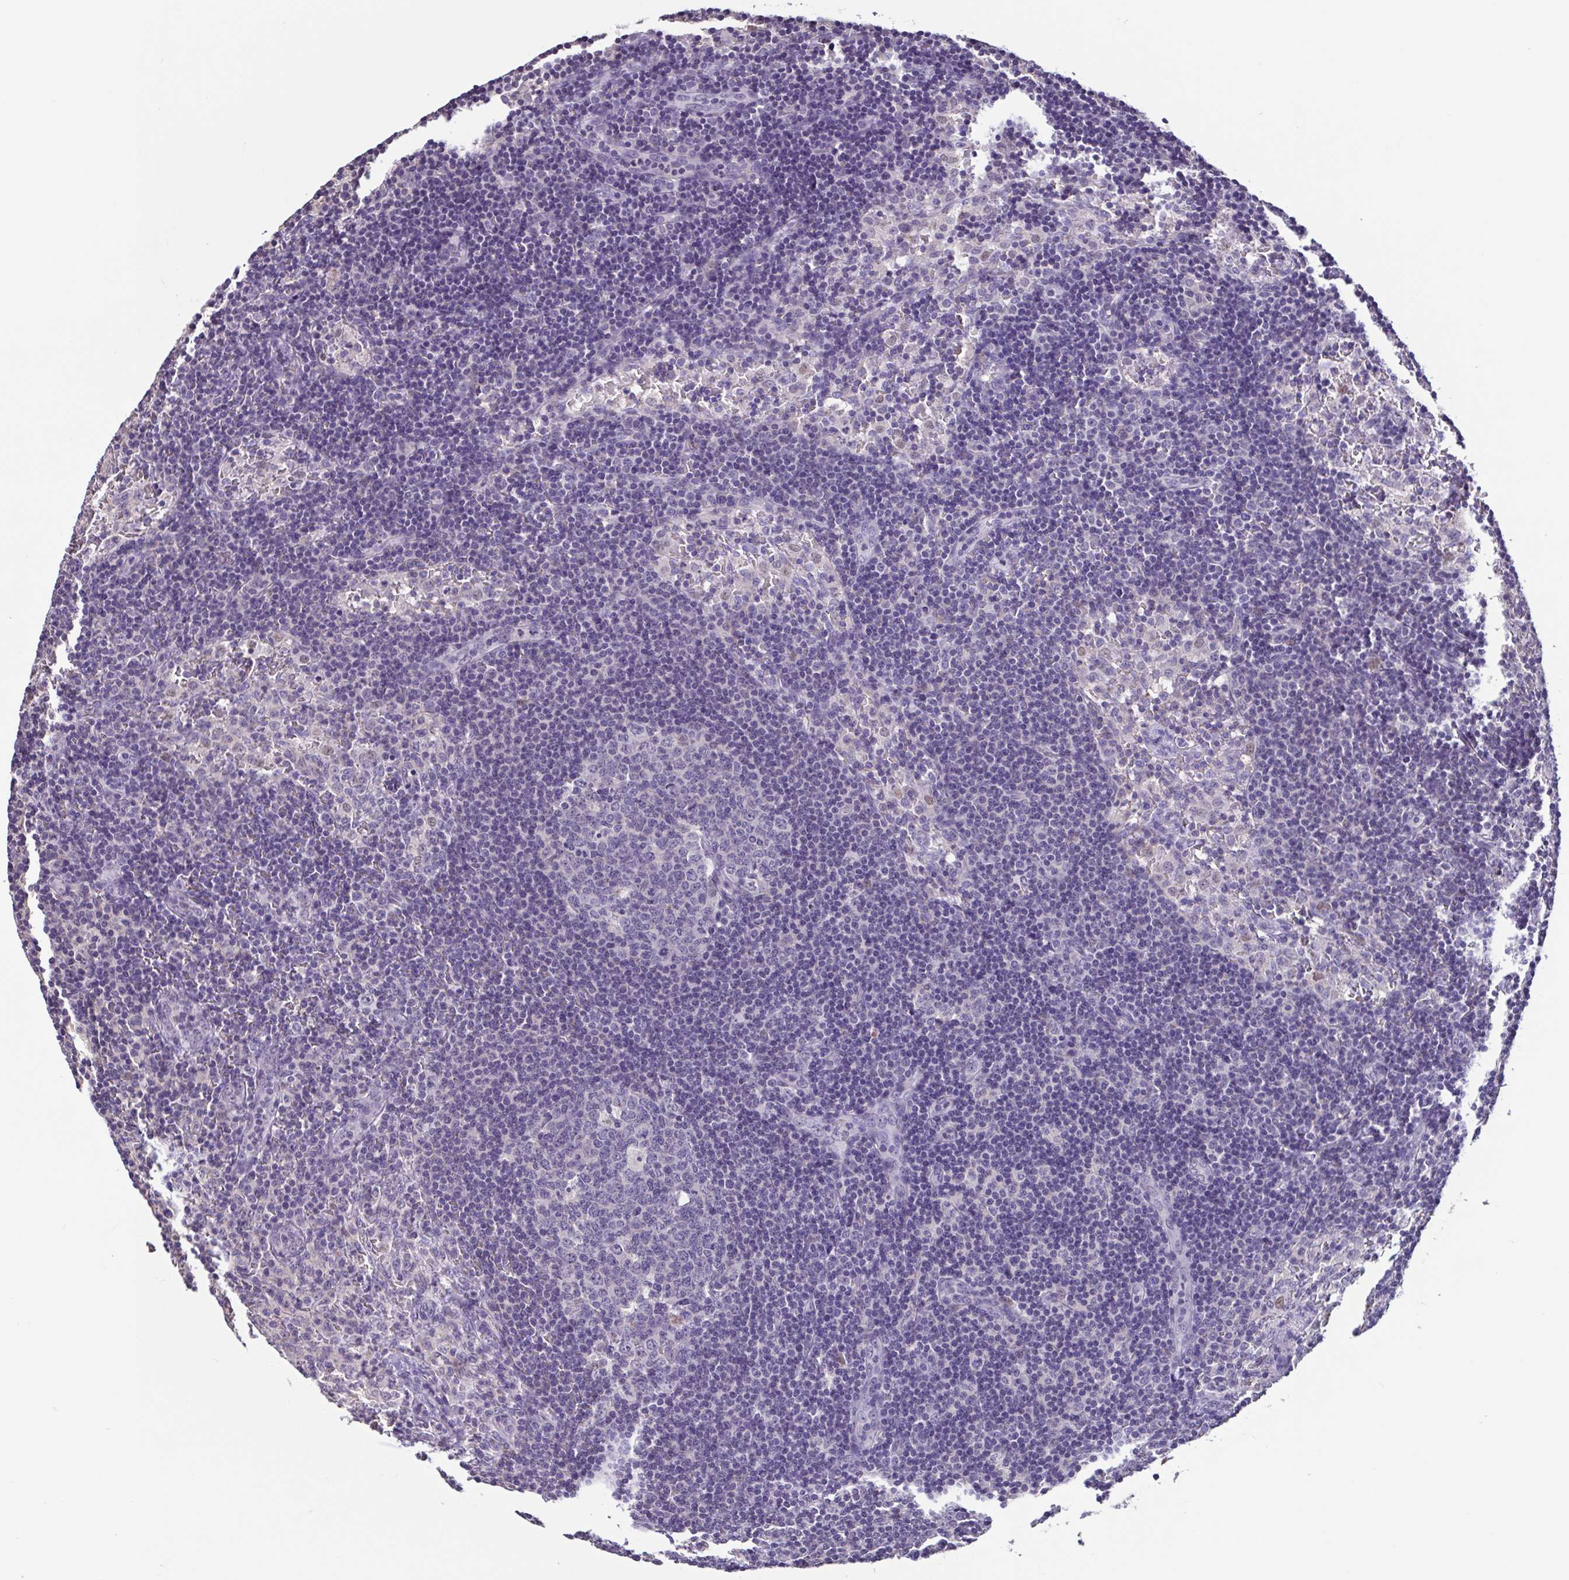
{"staining": {"intensity": "weak", "quantity": "25%-75%", "location": "nuclear"}, "tissue": "lymph node", "cell_type": "Germinal center cells", "image_type": "normal", "snomed": [{"axis": "morphology", "description": "Normal tissue, NOS"}, {"axis": "topography", "description": "Lymph node"}], "caption": "Normal lymph node exhibits weak nuclear positivity in about 25%-75% of germinal center cells, visualized by immunohistochemistry. (IHC, brightfield microscopy, high magnification).", "gene": "ACTRT3", "patient": {"sex": "female", "age": 41}}